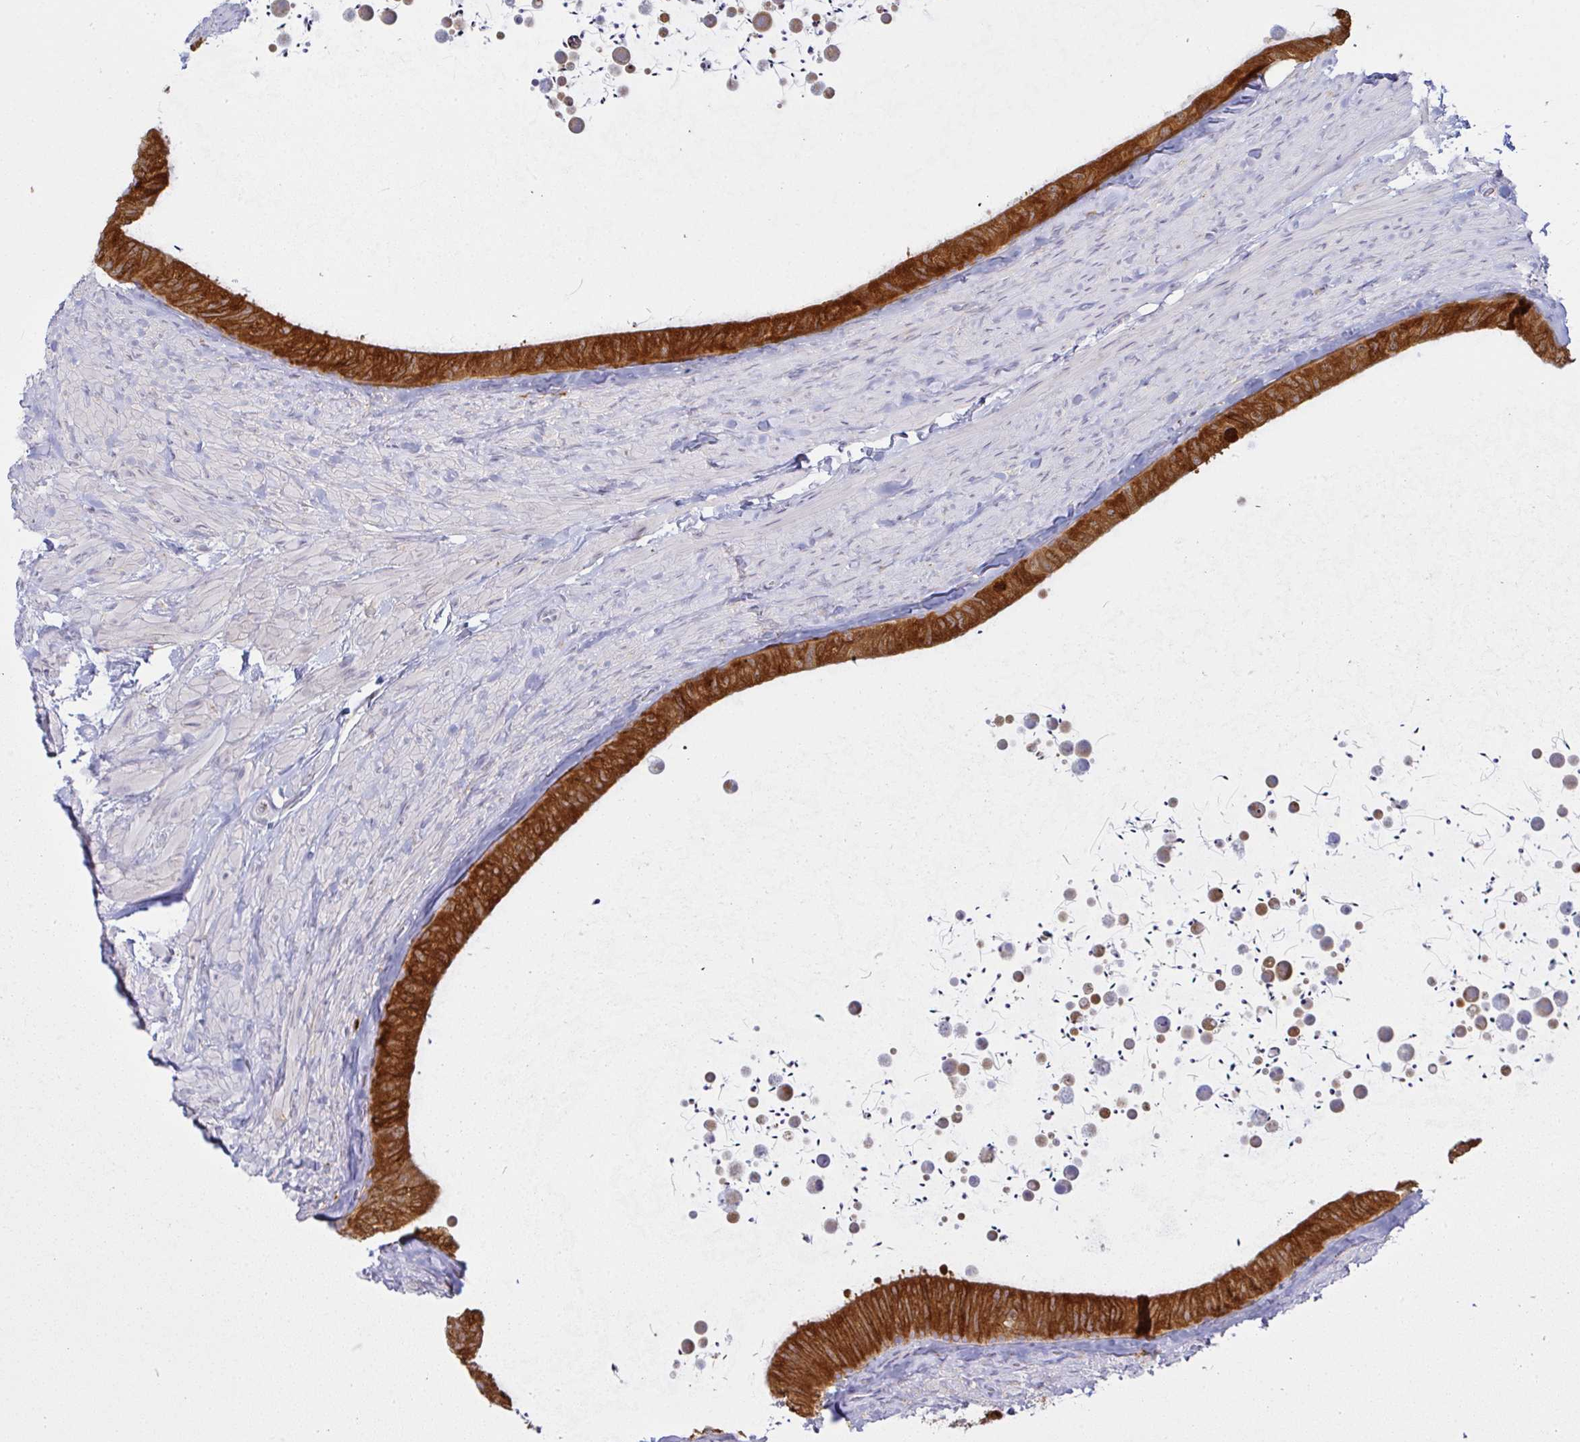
{"staining": {"intensity": "strong", "quantity": ">75%", "location": "cytoplasmic/membranous"}, "tissue": "epididymis", "cell_type": "Glandular cells", "image_type": "normal", "snomed": [{"axis": "morphology", "description": "Normal tissue, NOS"}, {"axis": "topography", "description": "Epididymis, spermatic cord, NOS"}, {"axis": "topography", "description": "Epididymis"}], "caption": "Immunohistochemistry photomicrograph of normal epididymis stained for a protein (brown), which displays high levels of strong cytoplasmic/membranous expression in about >75% of glandular cells.", "gene": "DERL2", "patient": {"sex": "male", "age": 31}}